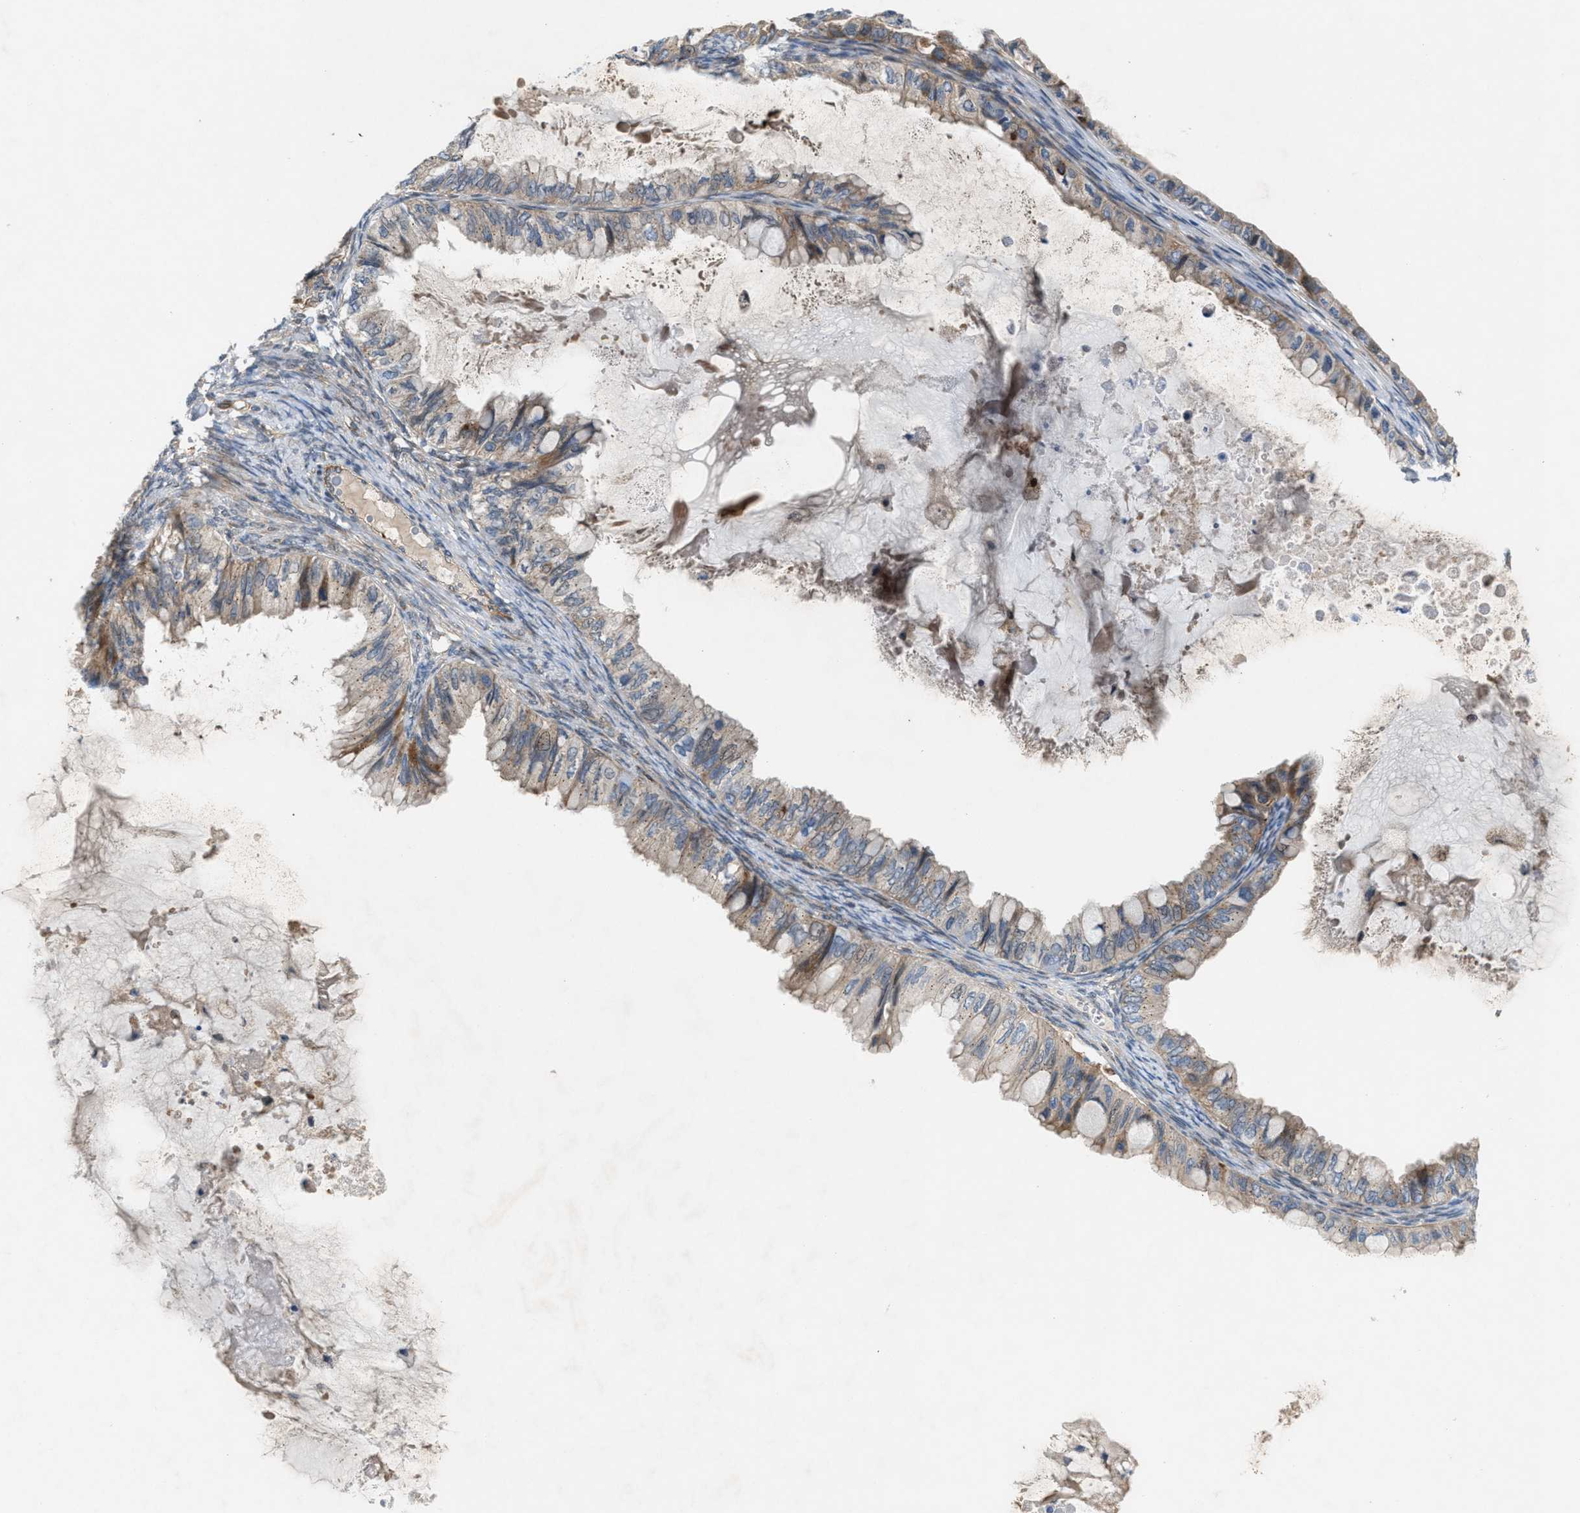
{"staining": {"intensity": "weak", "quantity": ">75%", "location": "cytoplasmic/membranous"}, "tissue": "ovarian cancer", "cell_type": "Tumor cells", "image_type": "cancer", "snomed": [{"axis": "morphology", "description": "Cystadenocarcinoma, mucinous, NOS"}, {"axis": "topography", "description": "Ovary"}], "caption": "Tumor cells demonstrate low levels of weak cytoplasmic/membranous staining in approximately >75% of cells in human ovarian cancer (mucinous cystadenocarcinoma).", "gene": "CYB5D1", "patient": {"sex": "female", "age": 80}}